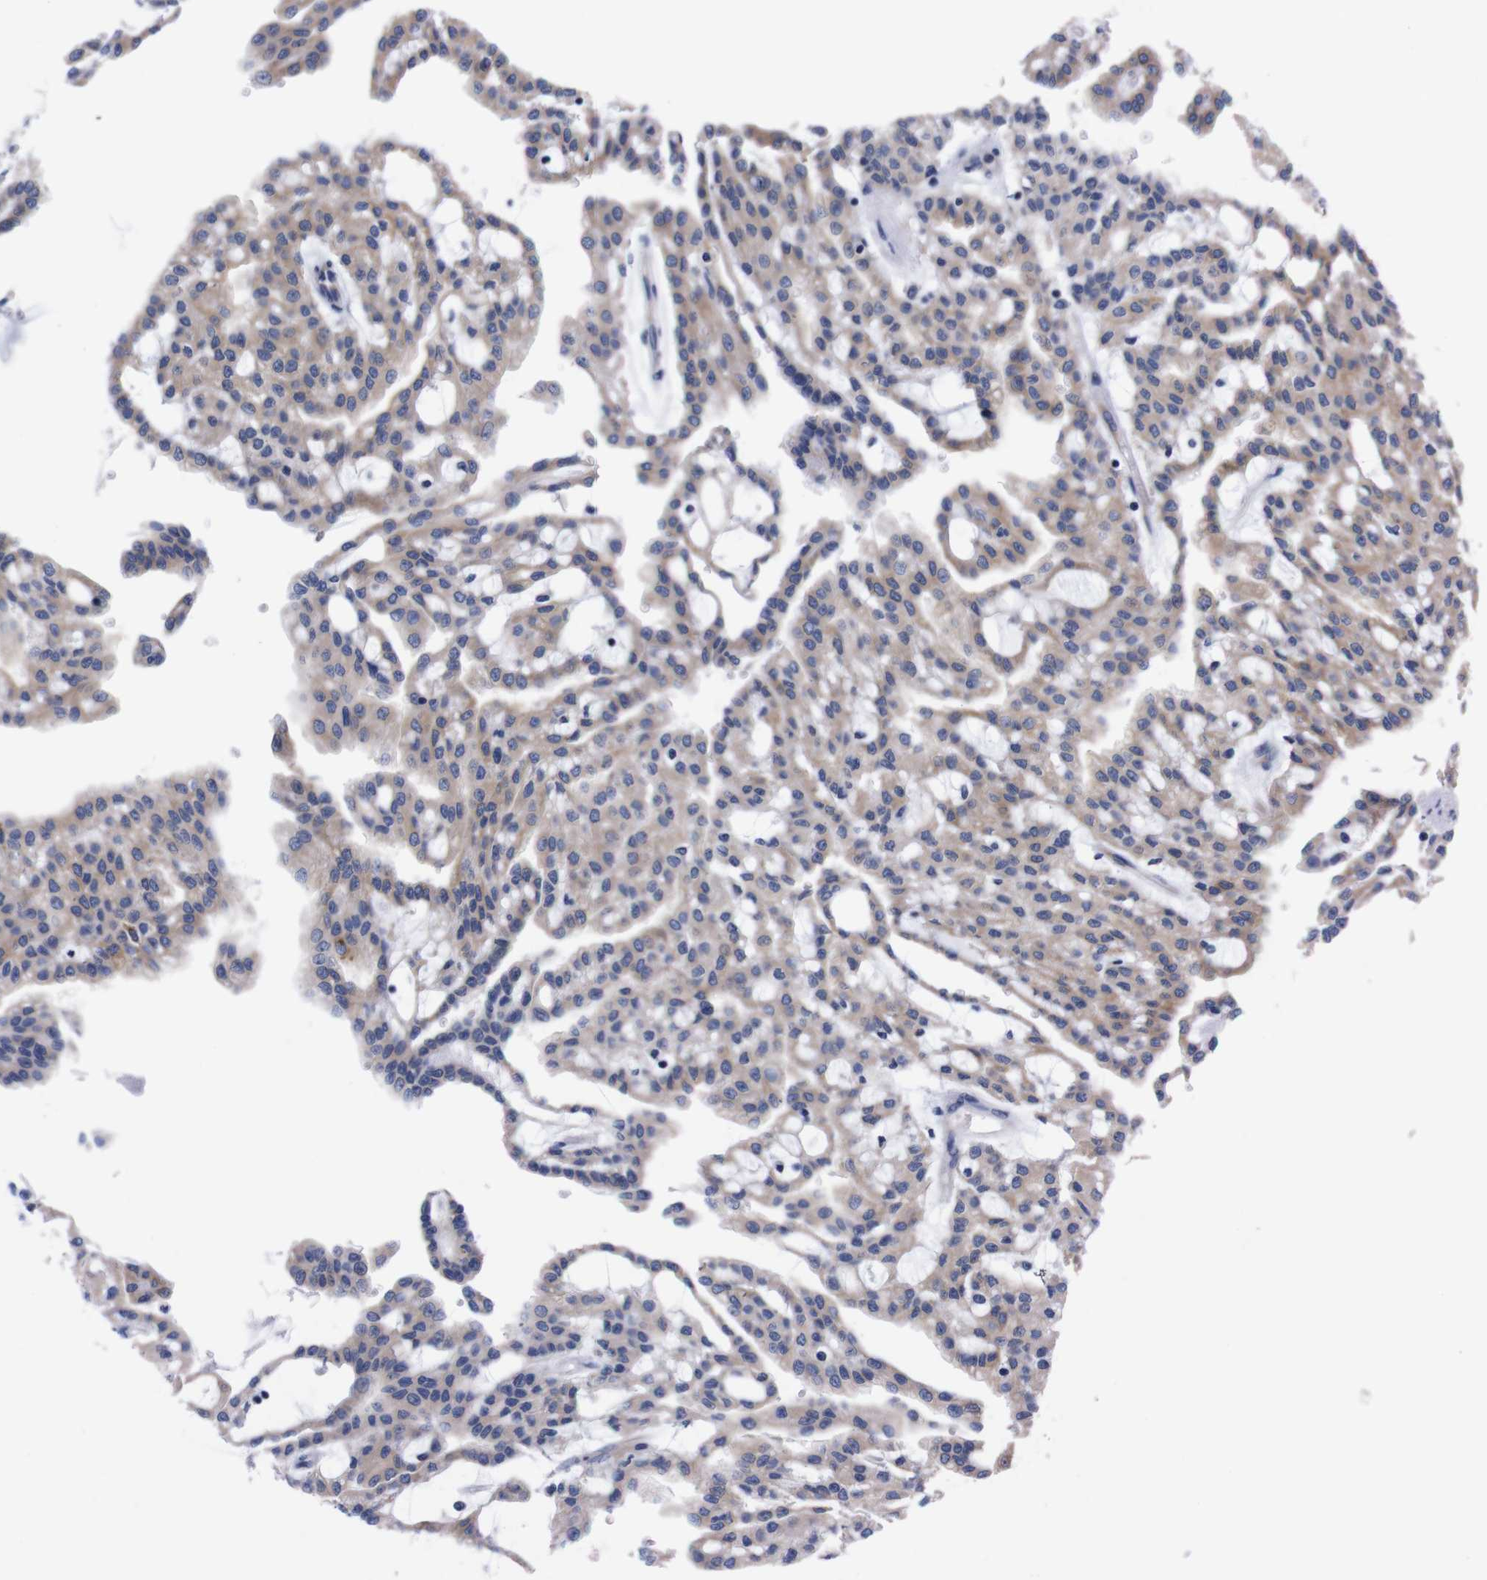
{"staining": {"intensity": "weak", "quantity": ">75%", "location": "cytoplasmic/membranous"}, "tissue": "renal cancer", "cell_type": "Tumor cells", "image_type": "cancer", "snomed": [{"axis": "morphology", "description": "Adenocarcinoma, NOS"}, {"axis": "topography", "description": "Kidney"}], "caption": "This is an image of IHC staining of renal cancer (adenocarcinoma), which shows weak positivity in the cytoplasmic/membranous of tumor cells.", "gene": "NEBL", "patient": {"sex": "male", "age": 63}}